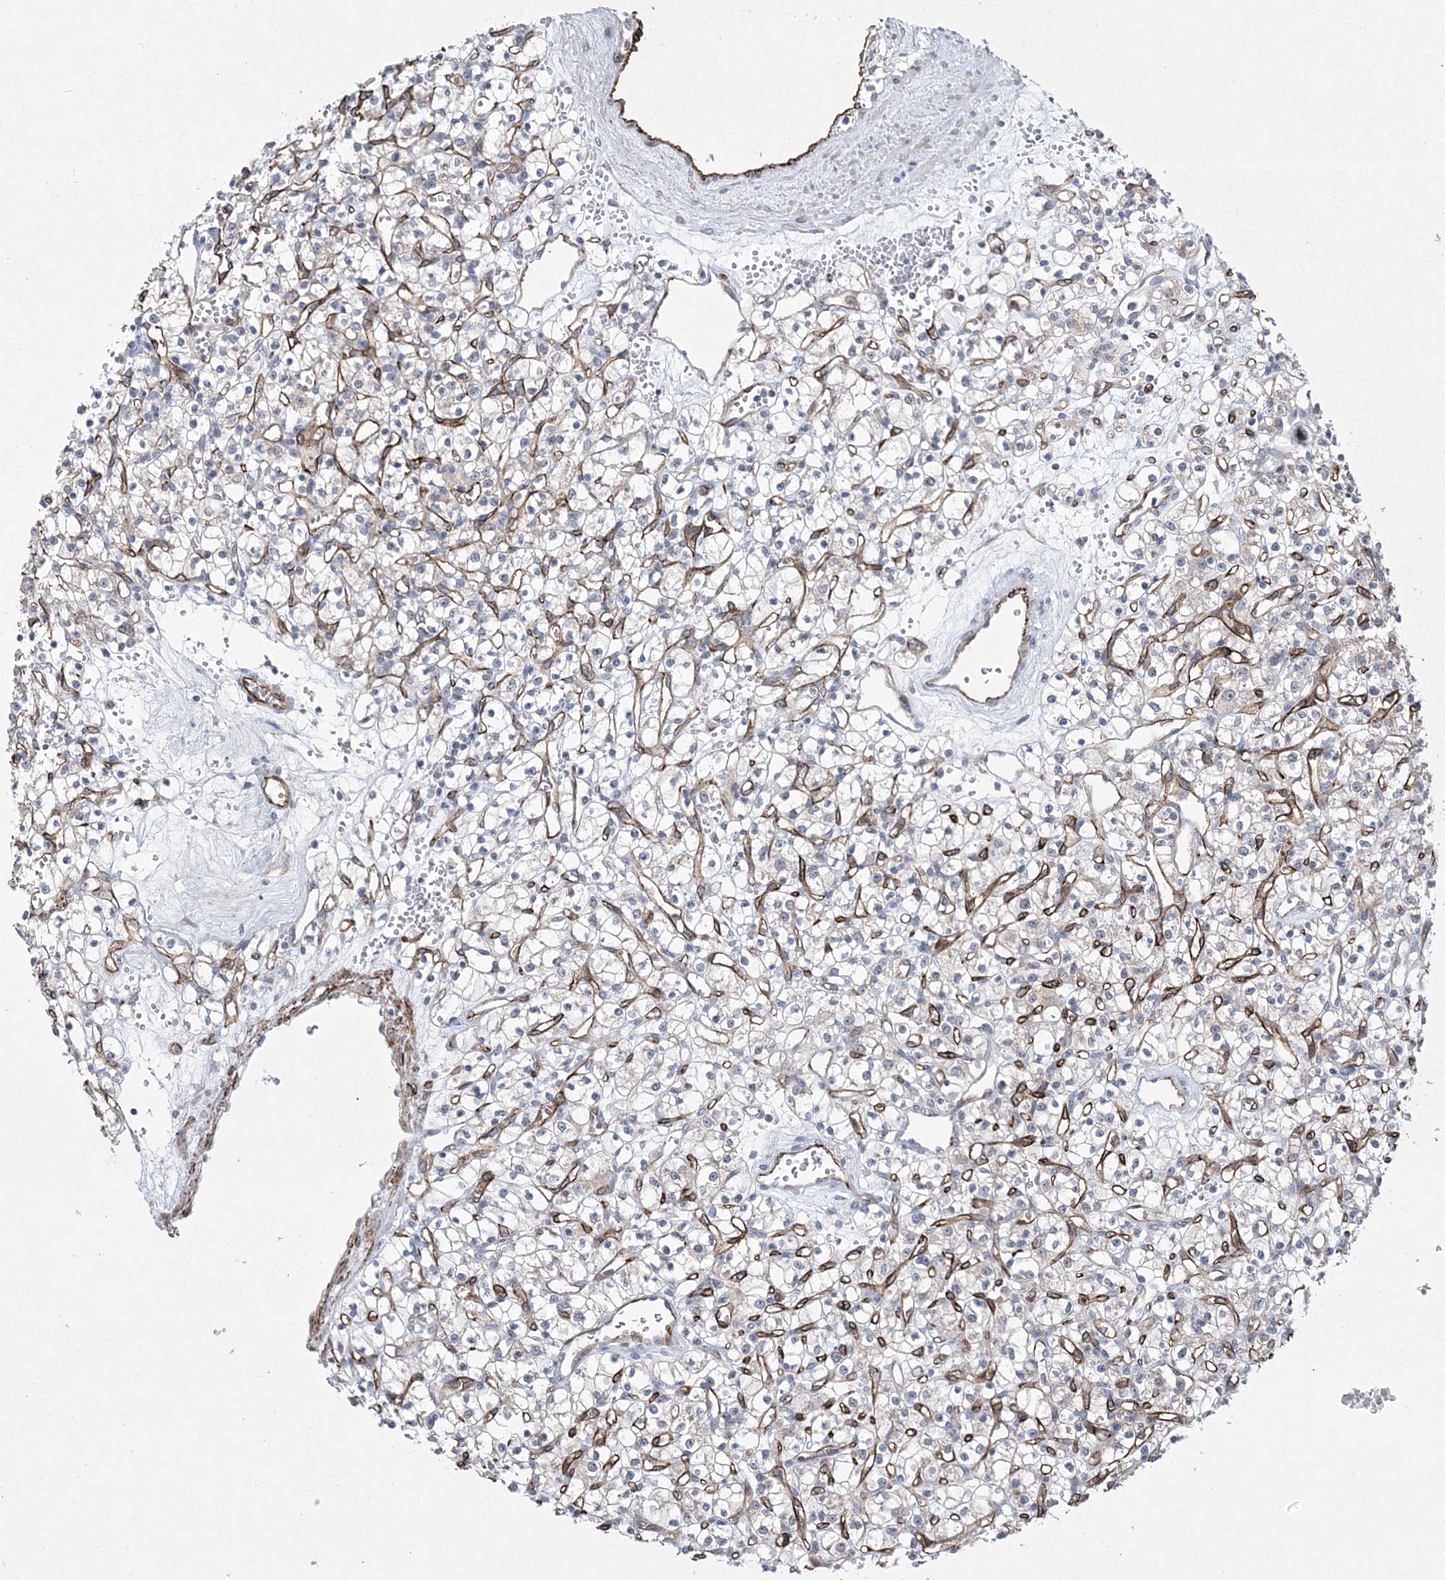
{"staining": {"intensity": "negative", "quantity": "none", "location": "none"}, "tissue": "renal cancer", "cell_type": "Tumor cells", "image_type": "cancer", "snomed": [{"axis": "morphology", "description": "Adenocarcinoma, NOS"}, {"axis": "topography", "description": "Kidney"}], "caption": "Renal cancer stained for a protein using immunohistochemistry shows no staining tumor cells.", "gene": "DPCD", "patient": {"sex": "female", "age": 59}}